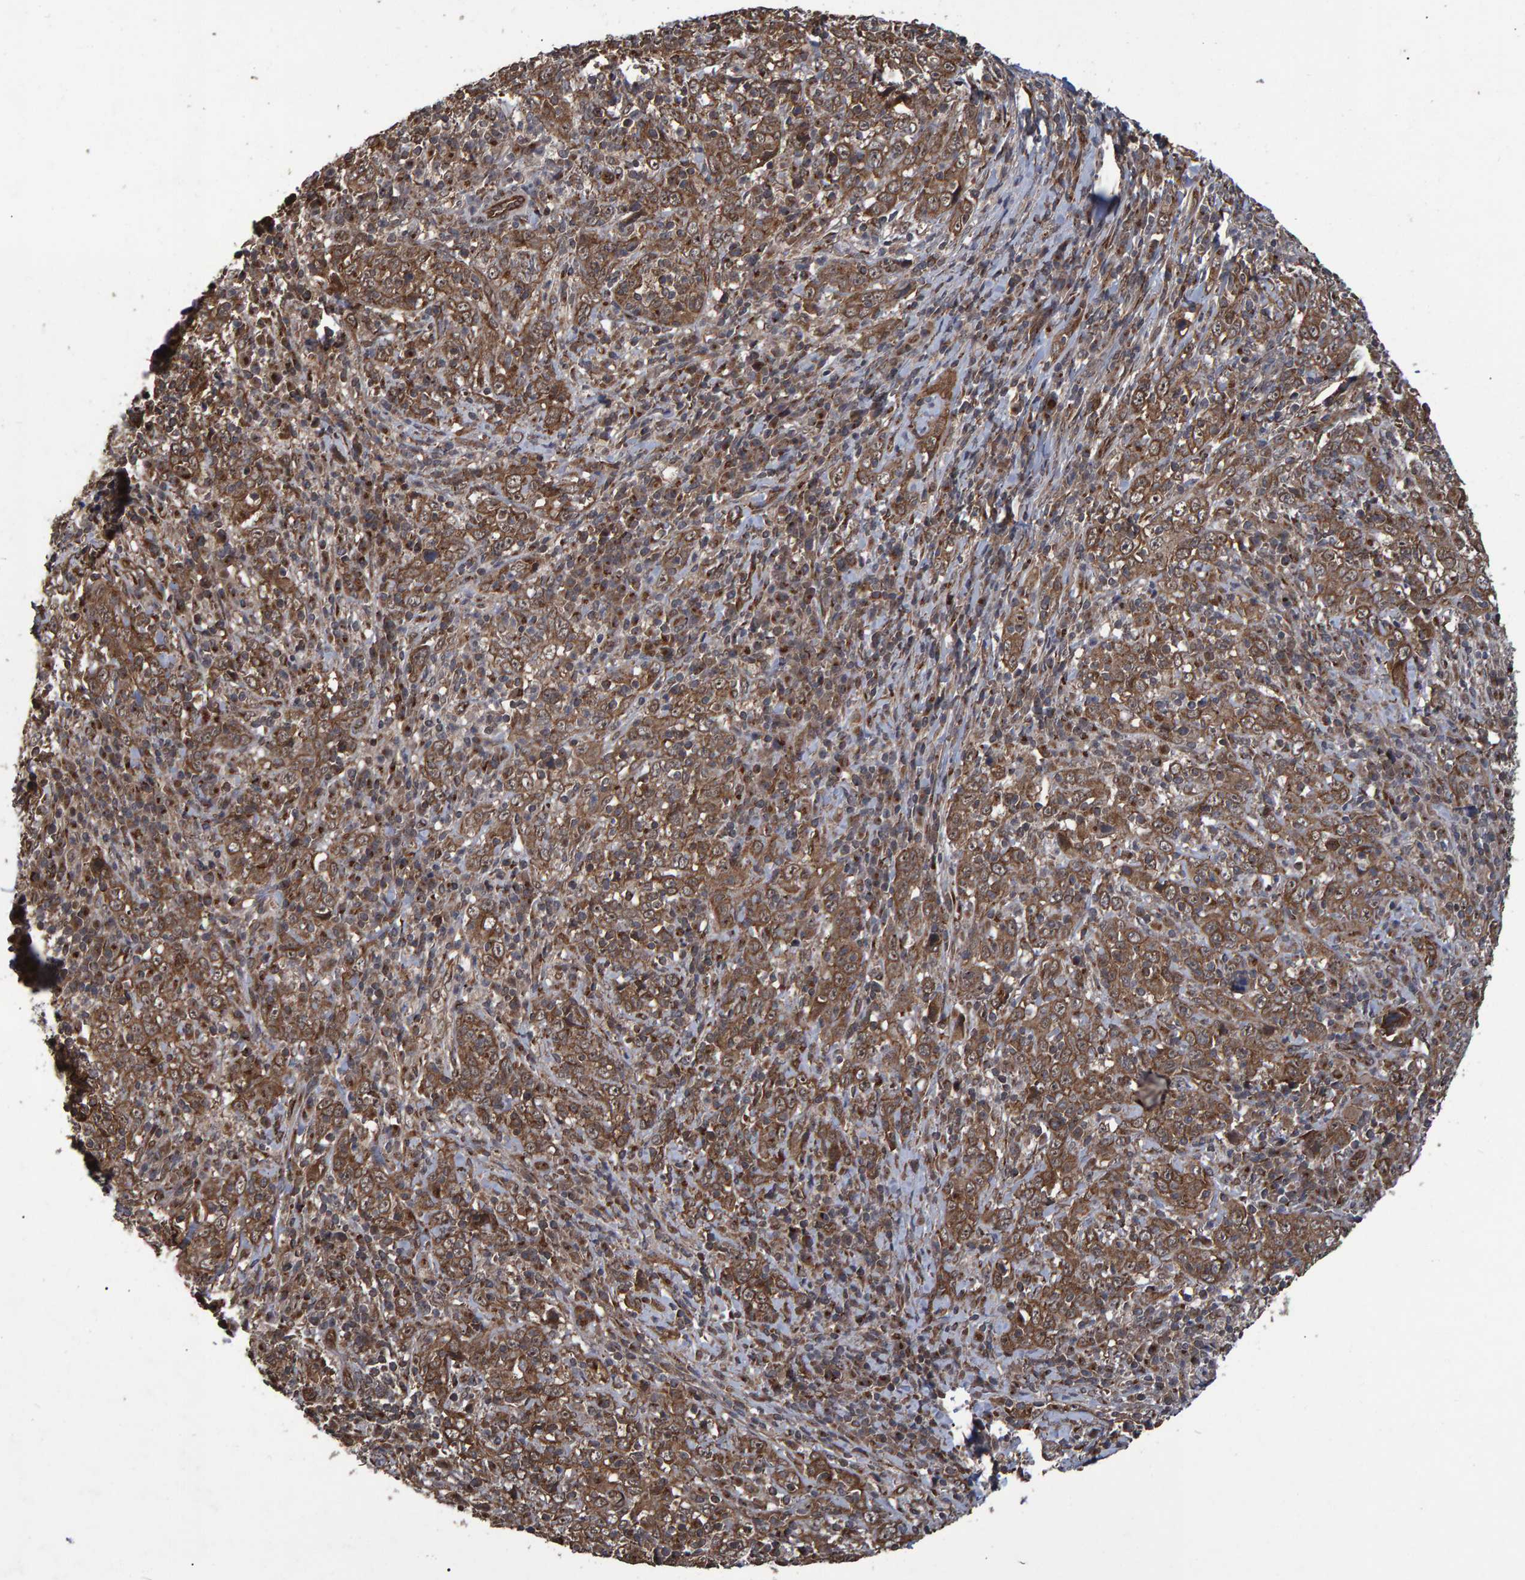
{"staining": {"intensity": "moderate", "quantity": ">75%", "location": "cytoplasmic/membranous,nuclear"}, "tissue": "cervical cancer", "cell_type": "Tumor cells", "image_type": "cancer", "snomed": [{"axis": "morphology", "description": "Squamous cell carcinoma, NOS"}, {"axis": "topography", "description": "Cervix"}], "caption": "DAB immunohistochemical staining of cervical squamous cell carcinoma displays moderate cytoplasmic/membranous and nuclear protein positivity in approximately >75% of tumor cells.", "gene": "TRIM68", "patient": {"sex": "female", "age": 46}}